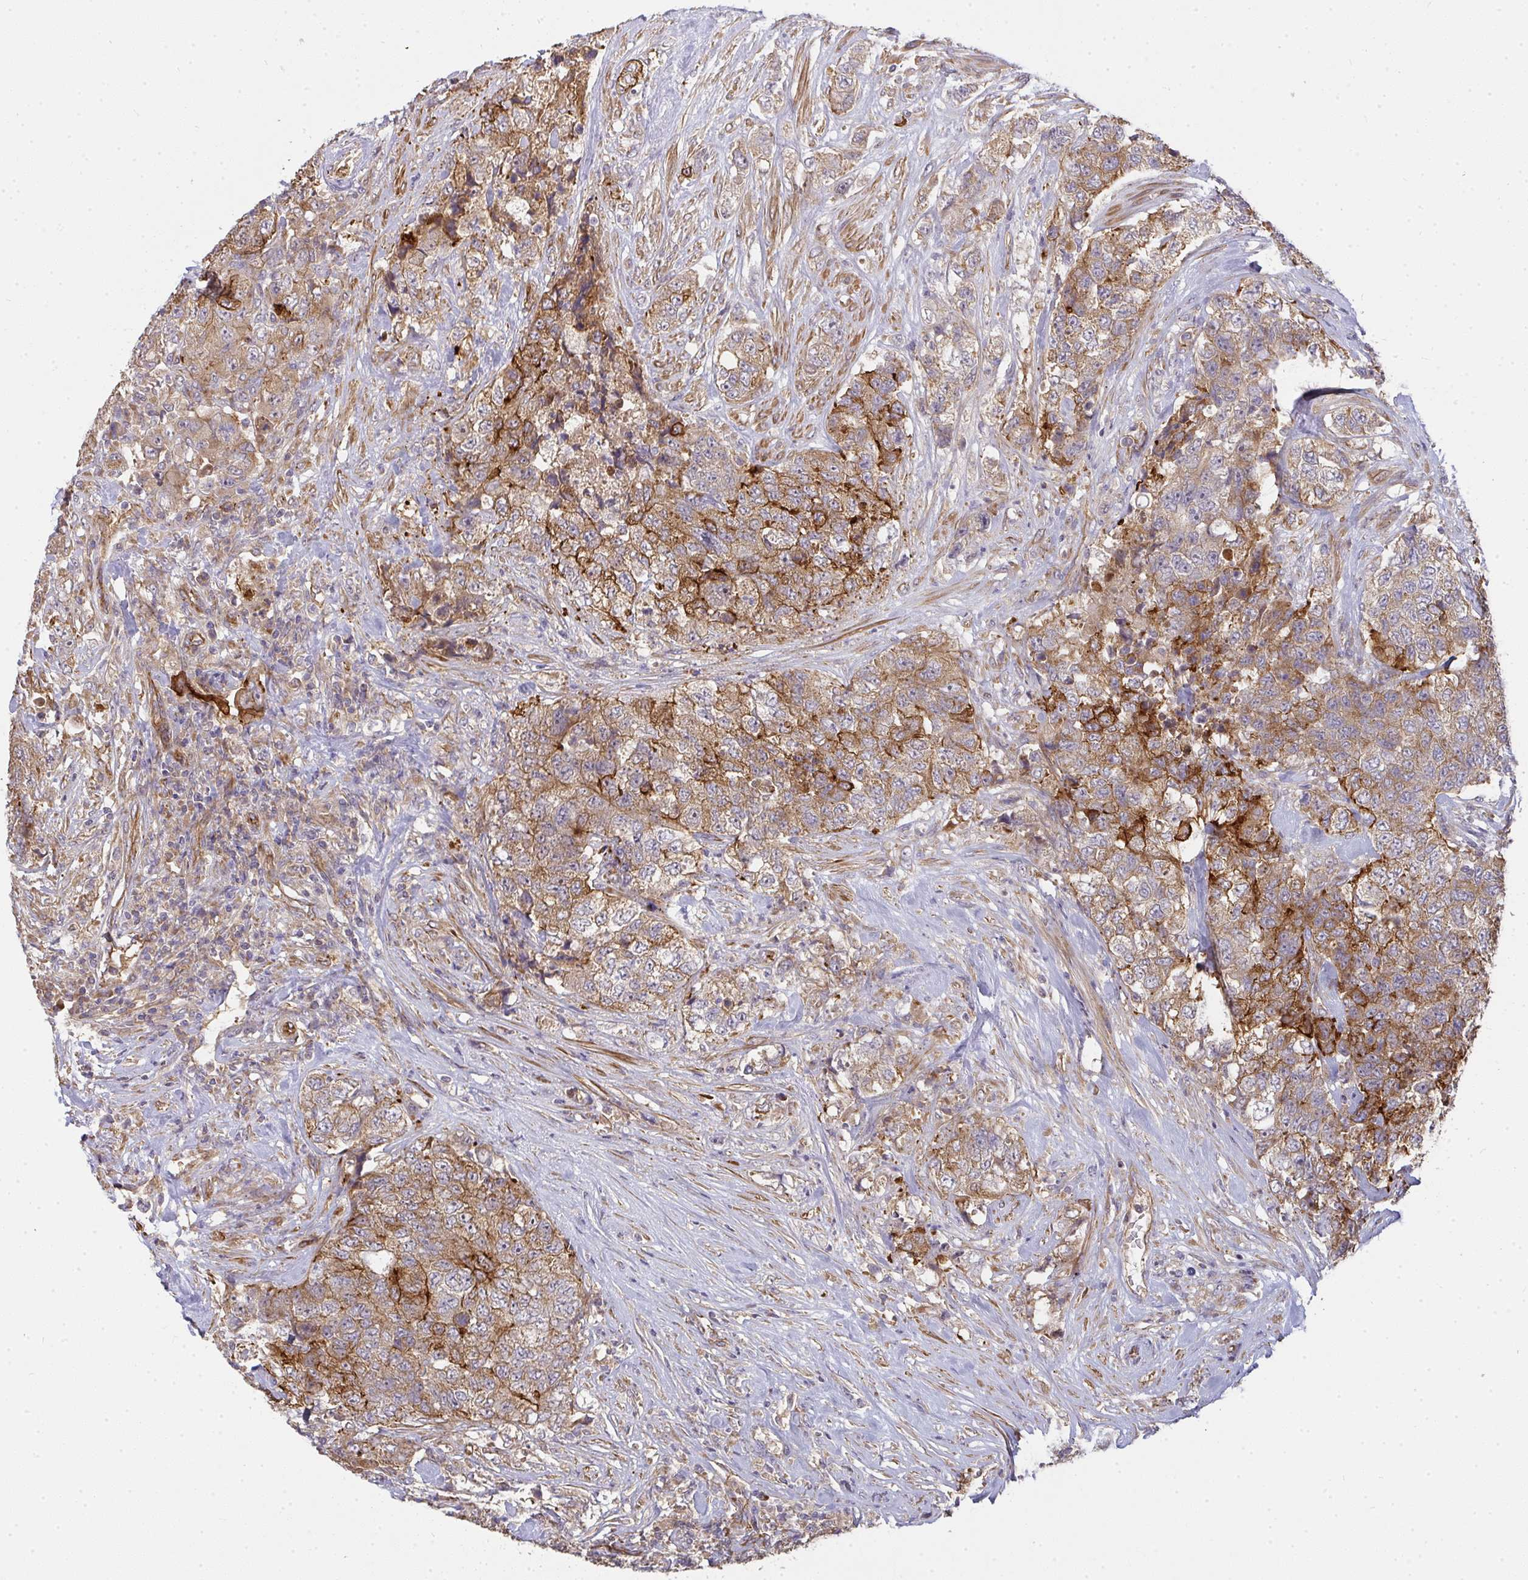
{"staining": {"intensity": "moderate", "quantity": ">75%", "location": "cytoplasmic/membranous"}, "tissue": "urothelial cancer", "cell_type": "Tumor cells", "image_type": "cancer", "snomed": [{"axis": "morphology", "description": "Urothelial carcinoma, High grade"}, {"axis": "topography", "description": "Urinary bladder"}], "caption": "Protein positivity by IHC exhibits moderate cytoplasmic/membranous staining in about >75% of tumor cells in urothelial cancer.", "gene": "B4GALT6", "patient": {"sex": "female", "age": 78}}